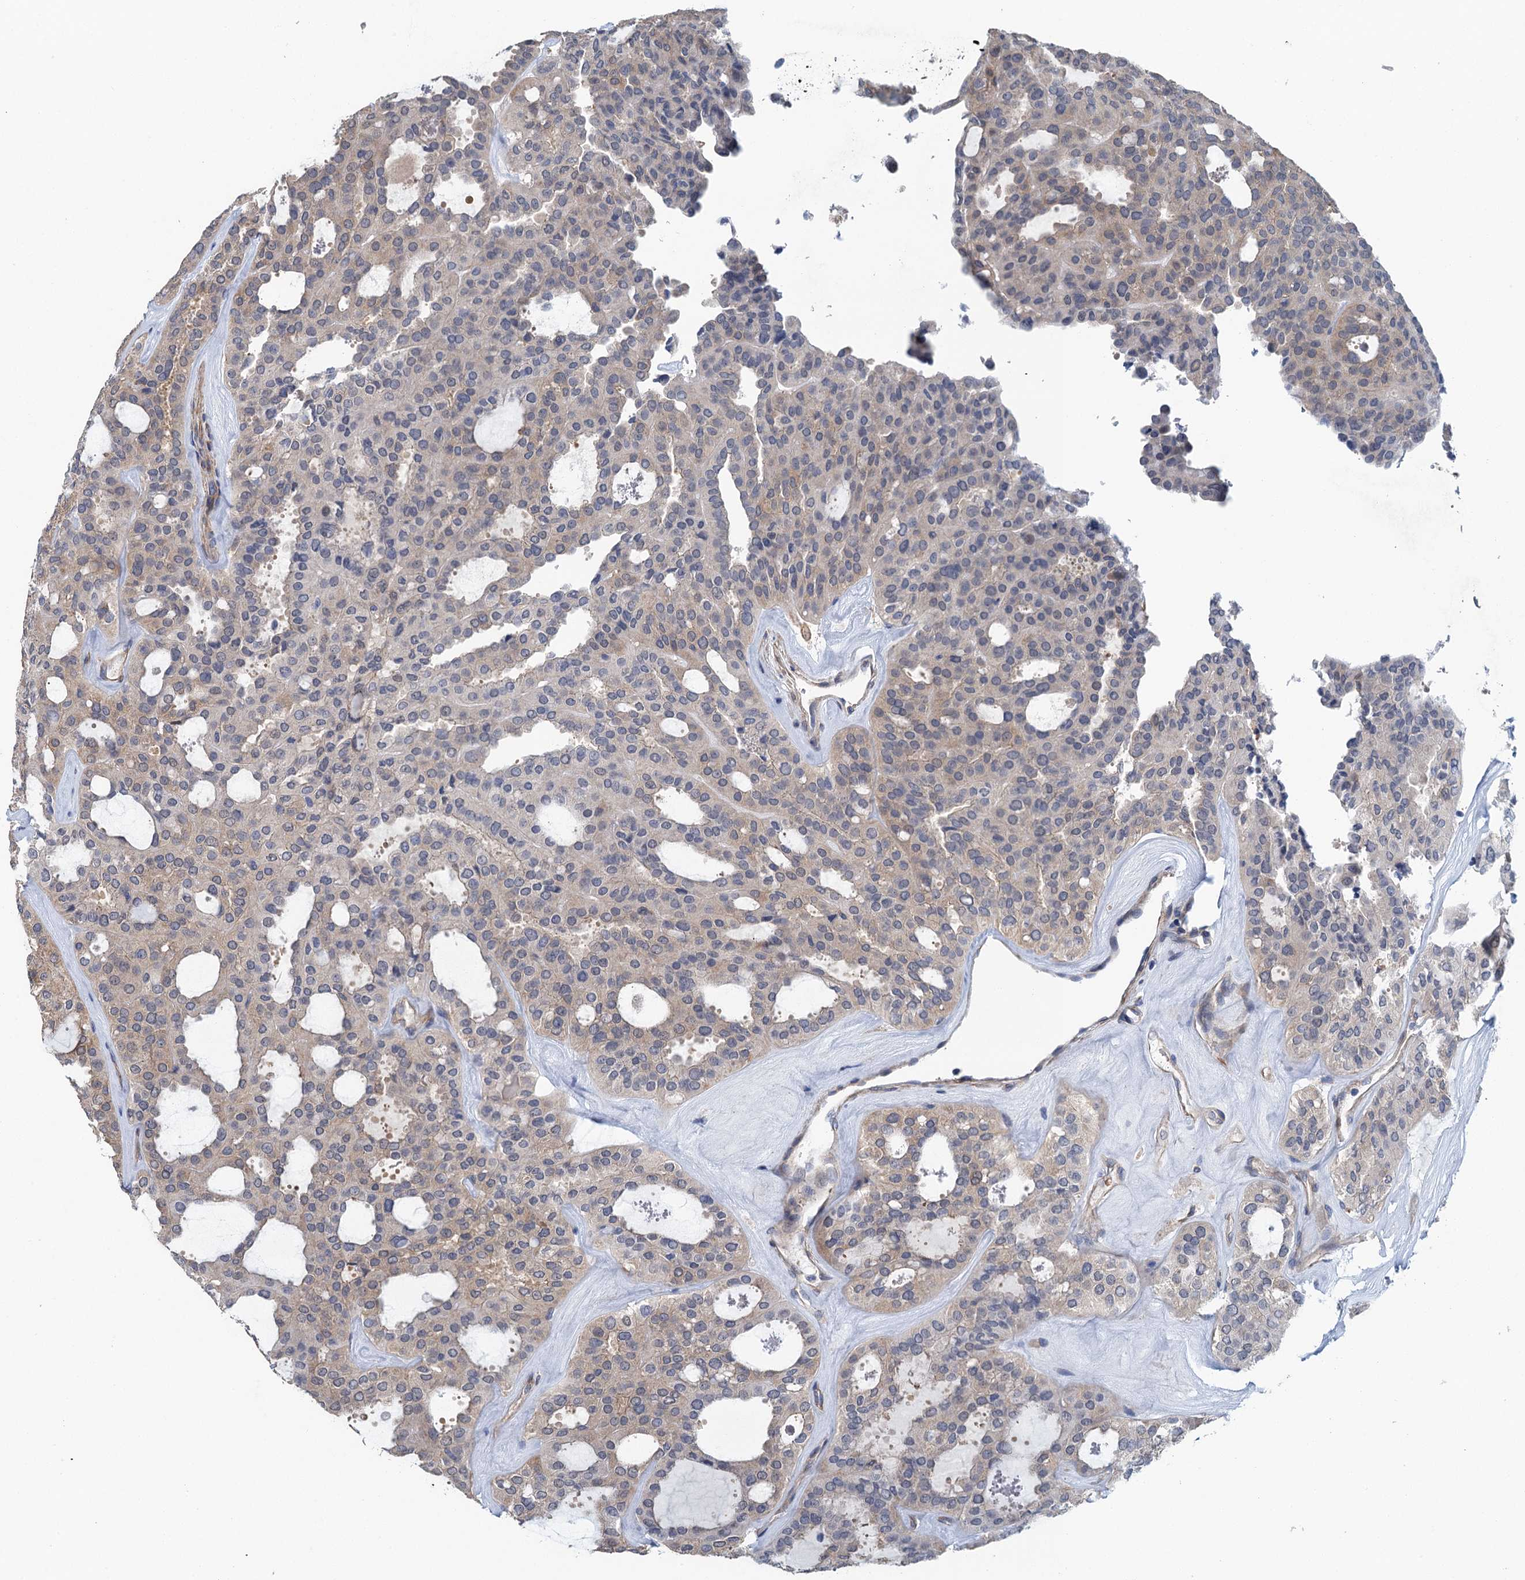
{"staining": {"intensity": "negative", "quantity": "none", "location": "none"}, "tissue": "thyroid cancer", "cell_type": "Tumor cells", "image_type": "cancer", "snomed": [{"axis": "morphology", "description": "Follicular adenoma carcinoma, NOS"}, {"axis": "topography", "description": "Thyroid gland"}], "caption": "Tumor cells show no significant positivity in follicular adenoma carcinoma (thyroid).", "gene": "RSAD2", "patient": {"sex": "male", "age": 75}}